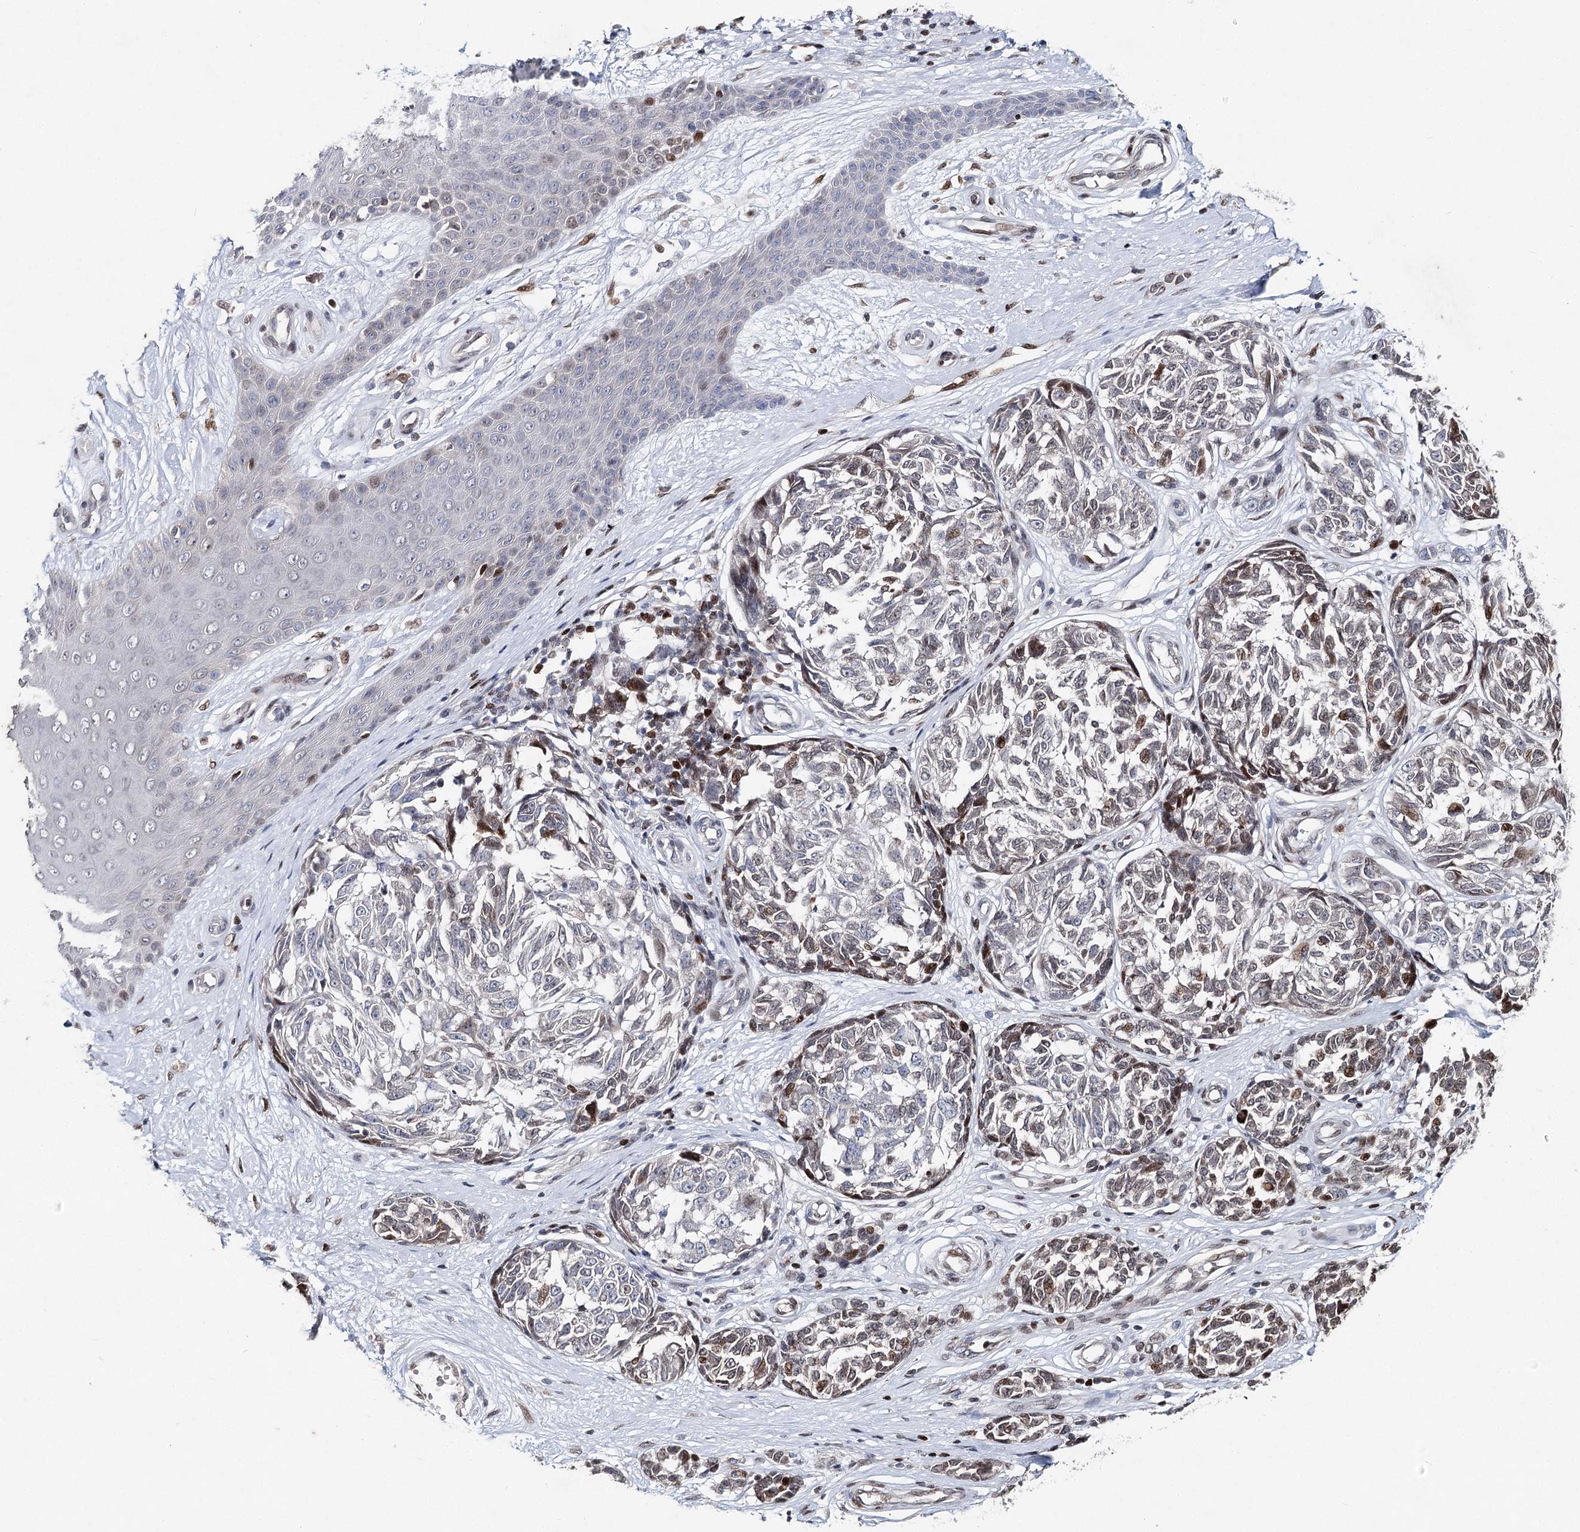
{"staining": {"intensity": "moderate", "quantity": "<25%", "location": "nuclear"}, "tissue": "melanoma", "cell_type": "Tumor cells", "image_type": "cancer", "snomed": [{"axis": "morphology", "description": "Malignant melanoma, NOS"}, {"axis": "topography", "description": "Skin"}], "caption": "The immunohistochemical stain highlights moderate nuclear staining in tumor cells of malignant melanoma tissue.", "gene": "FRMD4A", "patient": {"sex": "female", "age": 64}}